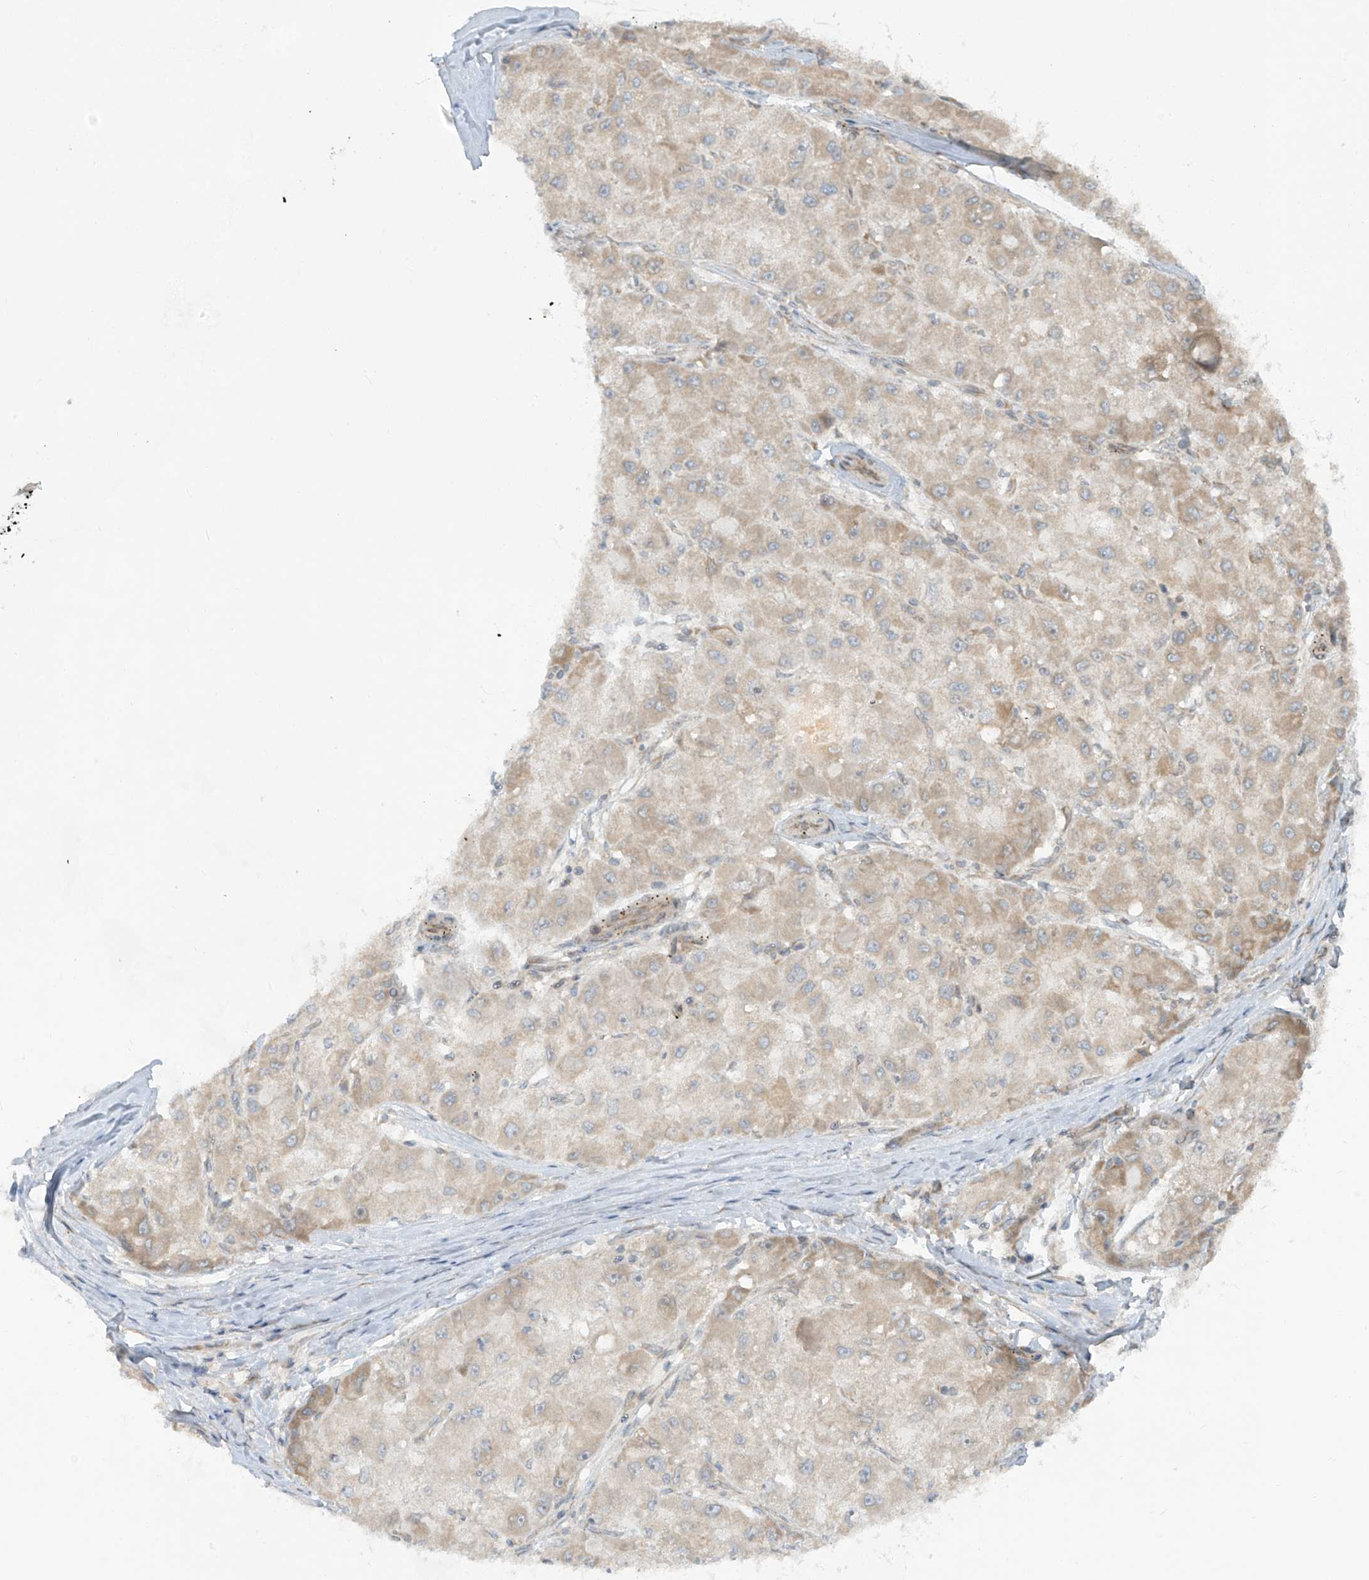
{"staining": {"intensity": "weak", "quantity": "<25%", "location": "cytoplasmic/membranous"}, "tissue": "liver cancer", "cell_type": "Tumor cells", "image_type": "cancer", "snomed": [{"axis": "morphology", "description": "Carcinoma, Hepatocellular, NOS"}, {"axis": "topography", "description": "Liver"}], "caption": "Immunohistochemical staining of liver cancer exhibits no significant staining in tumor cells.", "gene": "TRIM67", "patient": {"sex": "male", "age": 80}}